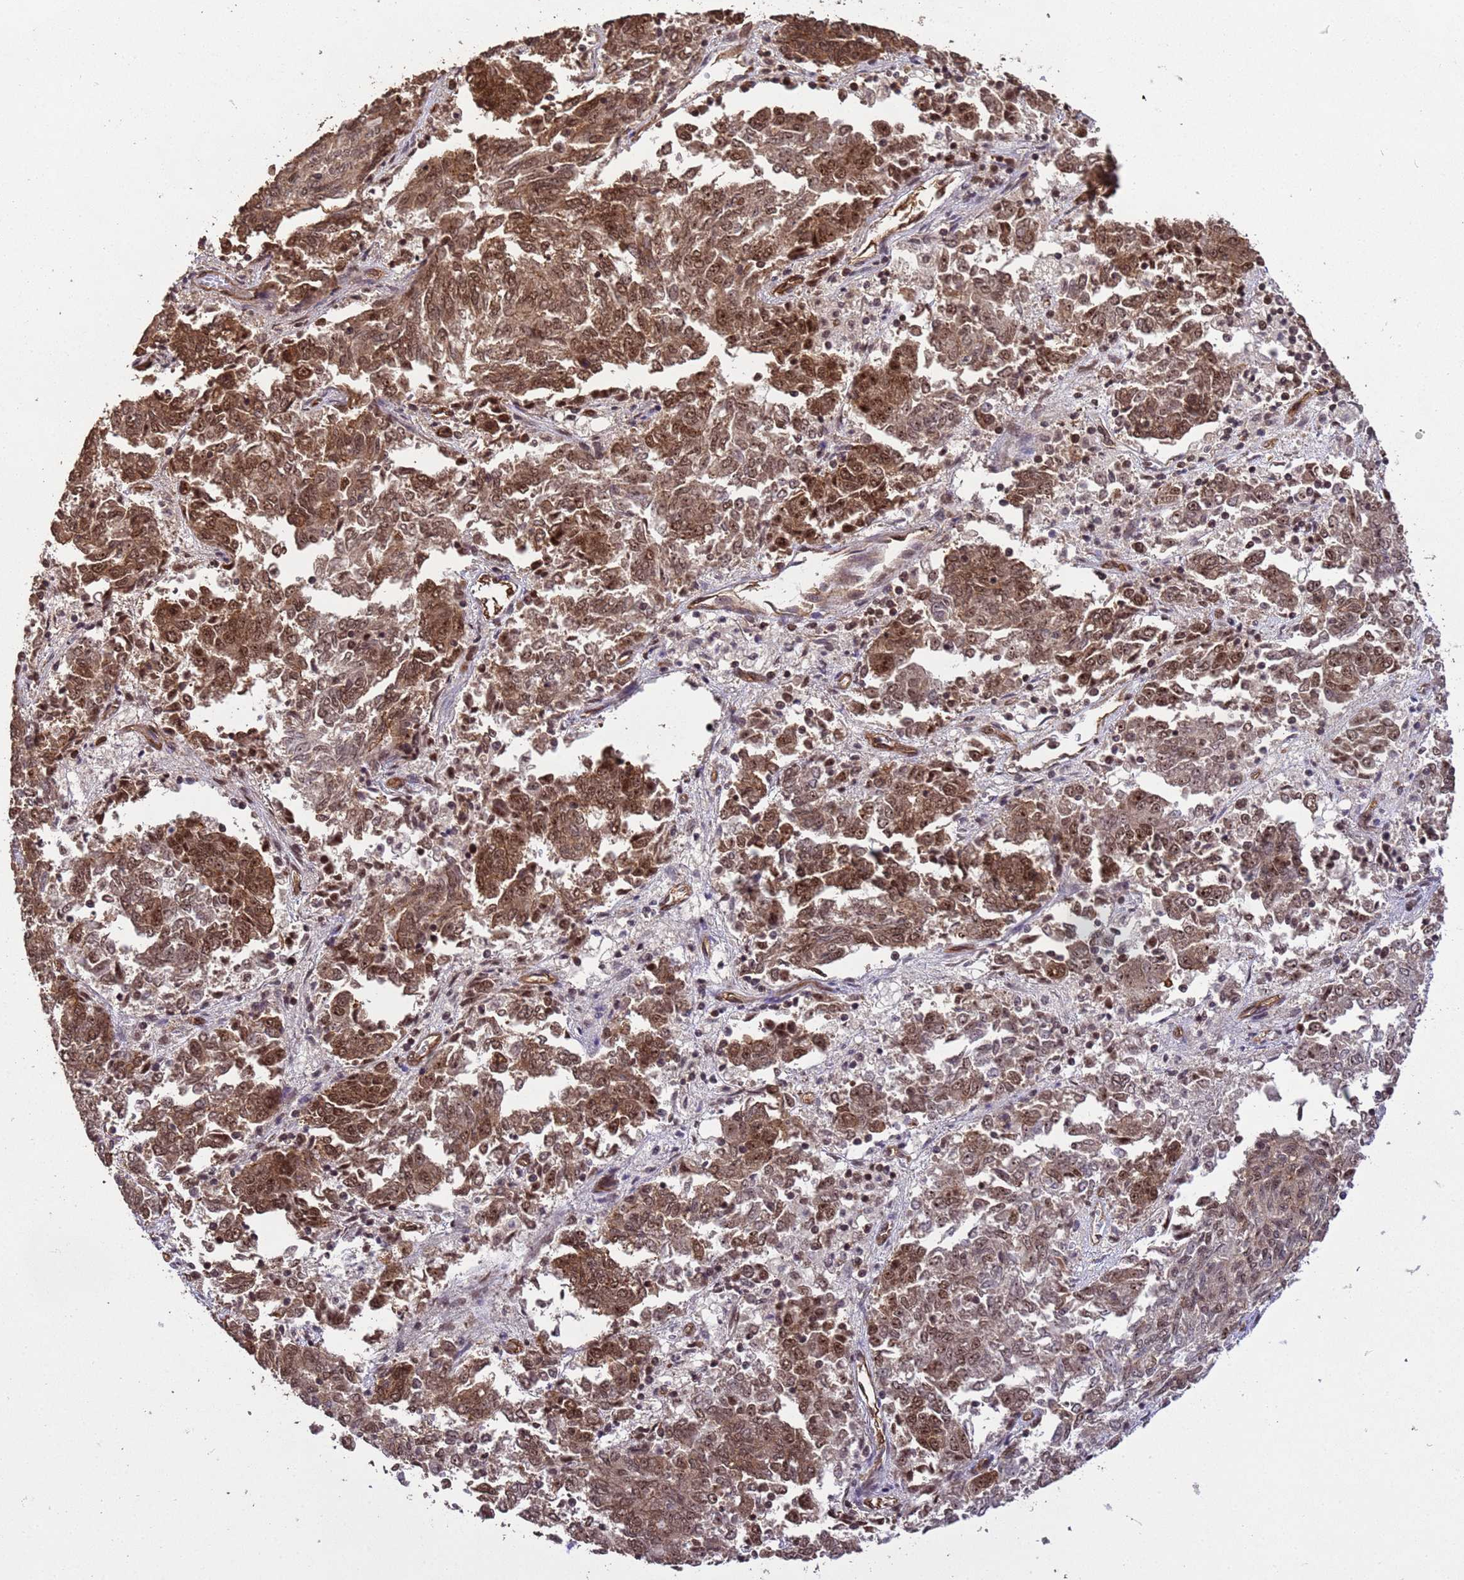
{"staining": {"intensity": "strong", "quantity": ">75%", "location": "cytoplasmic/membranous,nuclear"}, "tissue": "endometrial cancer", "cell_type": "Tumor cells", "image_type": "cancer", "snomed": [{"axis": "morphology", "description": "Adenocarcinoma, NOS"}, {"axis": "topography", "description": "Endometrium"}], "caption": "IHC image of neoplastic tissue: endometrial cancer stained using IHC shows high levels of strong protein expression localized specifically in the cytoplasmic/membranous and nuclear of tumor cells, appearing as a cytoplasmic/membranous and nuclear brown color.", "gene": "SYF2", "patient": {"sex": "female", "age": 80}}